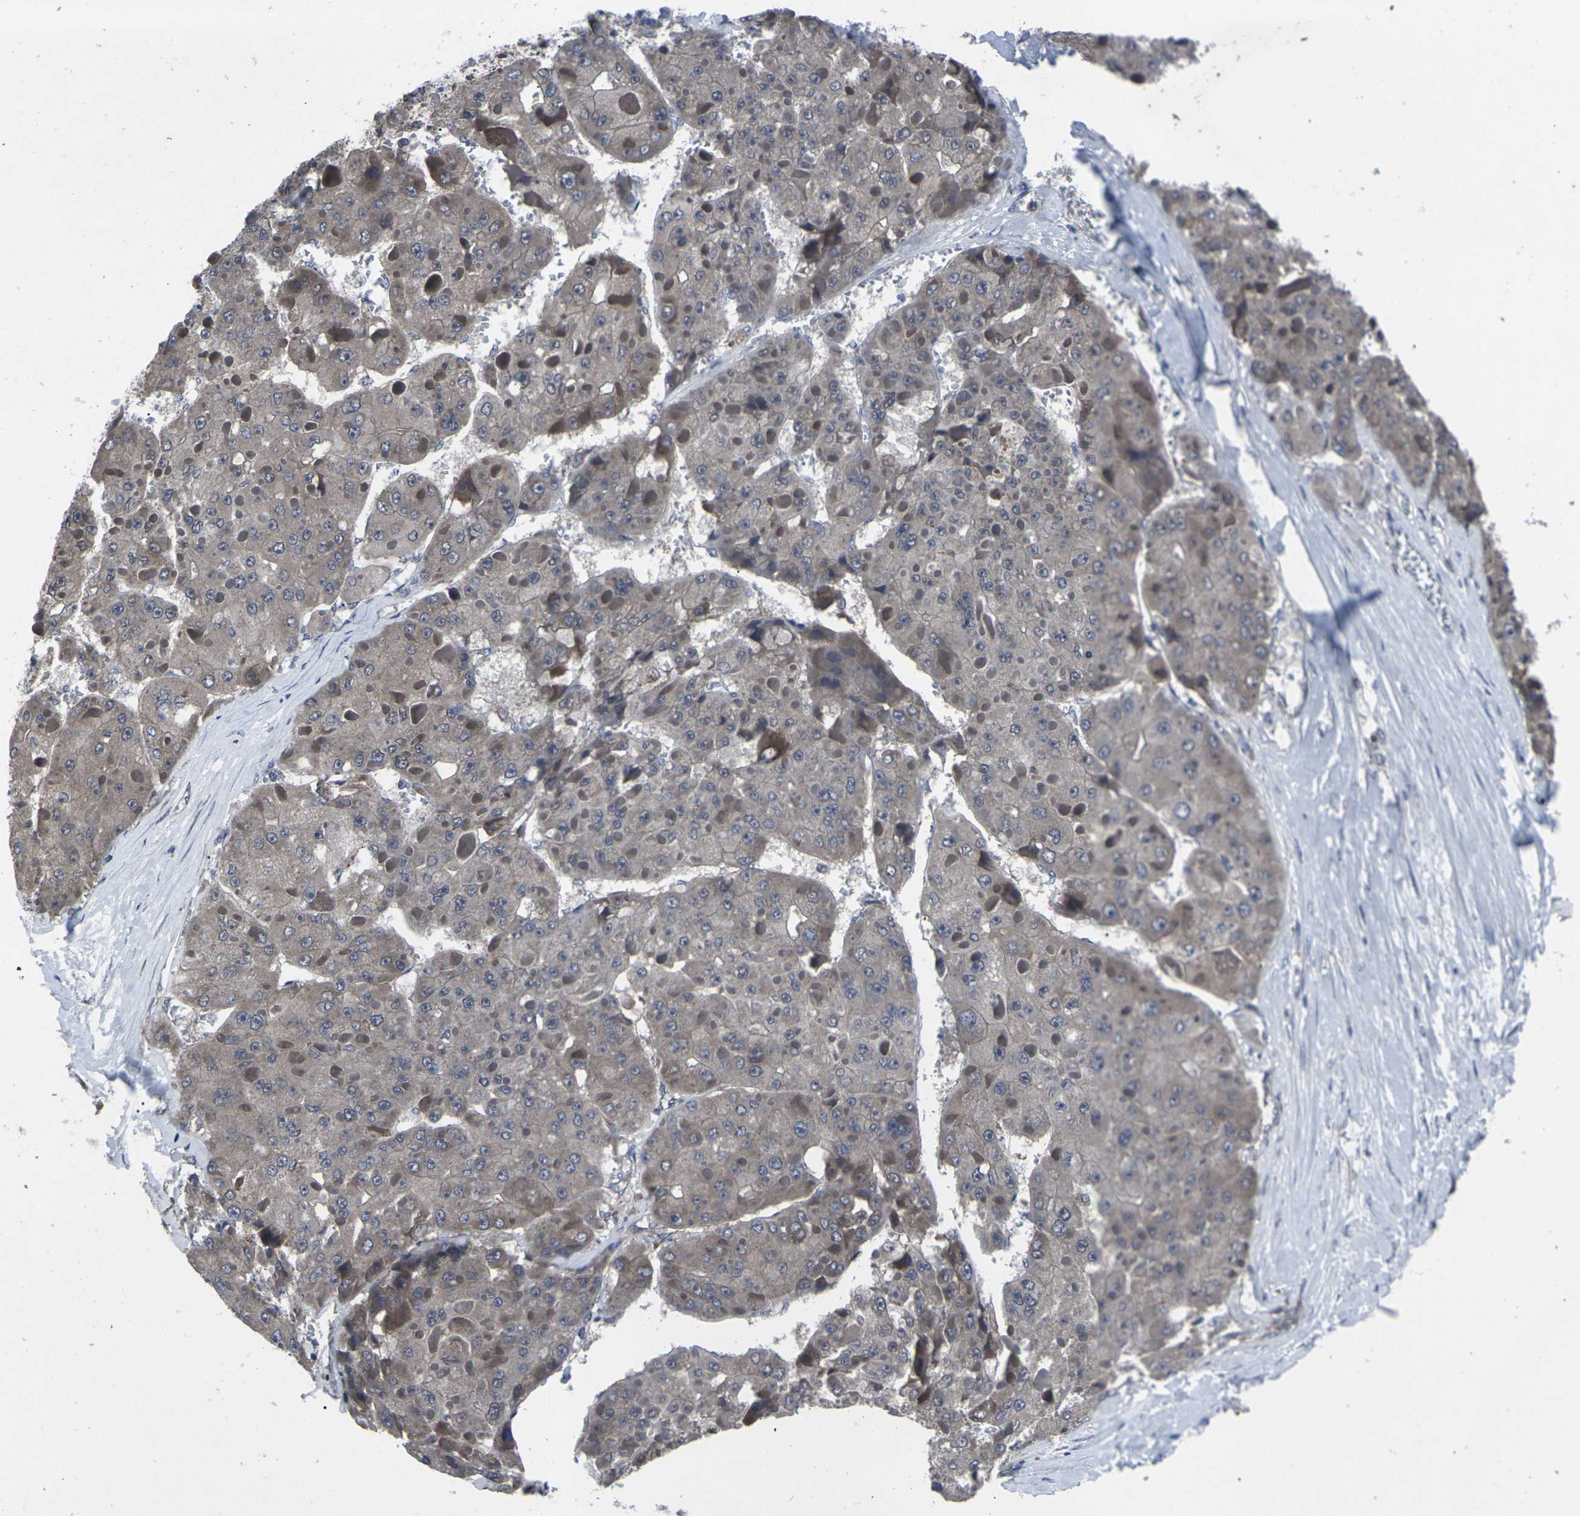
{"staining": {"intensity": "weak", "quantity": ">75%", "location": "cytoplasmic/membranous"}, "tissue": "liver cancer", "cell_type": "Tumor cells", "image_type": "cancer", "snomed": [{"axis": "morphology", "description": "Carcinoma, Hepatocellular, NOS"}, {"axis": "topography", "description": "Liver"}], "caption": "DAB (3,3'-diaminobenzidine) immunohistochemical staining of liver hepatocellular carcinoma demonstrates weak cytoplasmic/membranous protein positivity in approximately >75% of tumor cells.", "gene": "MAPKAPK2", "patient": {"sex": "female", "age": 73}}